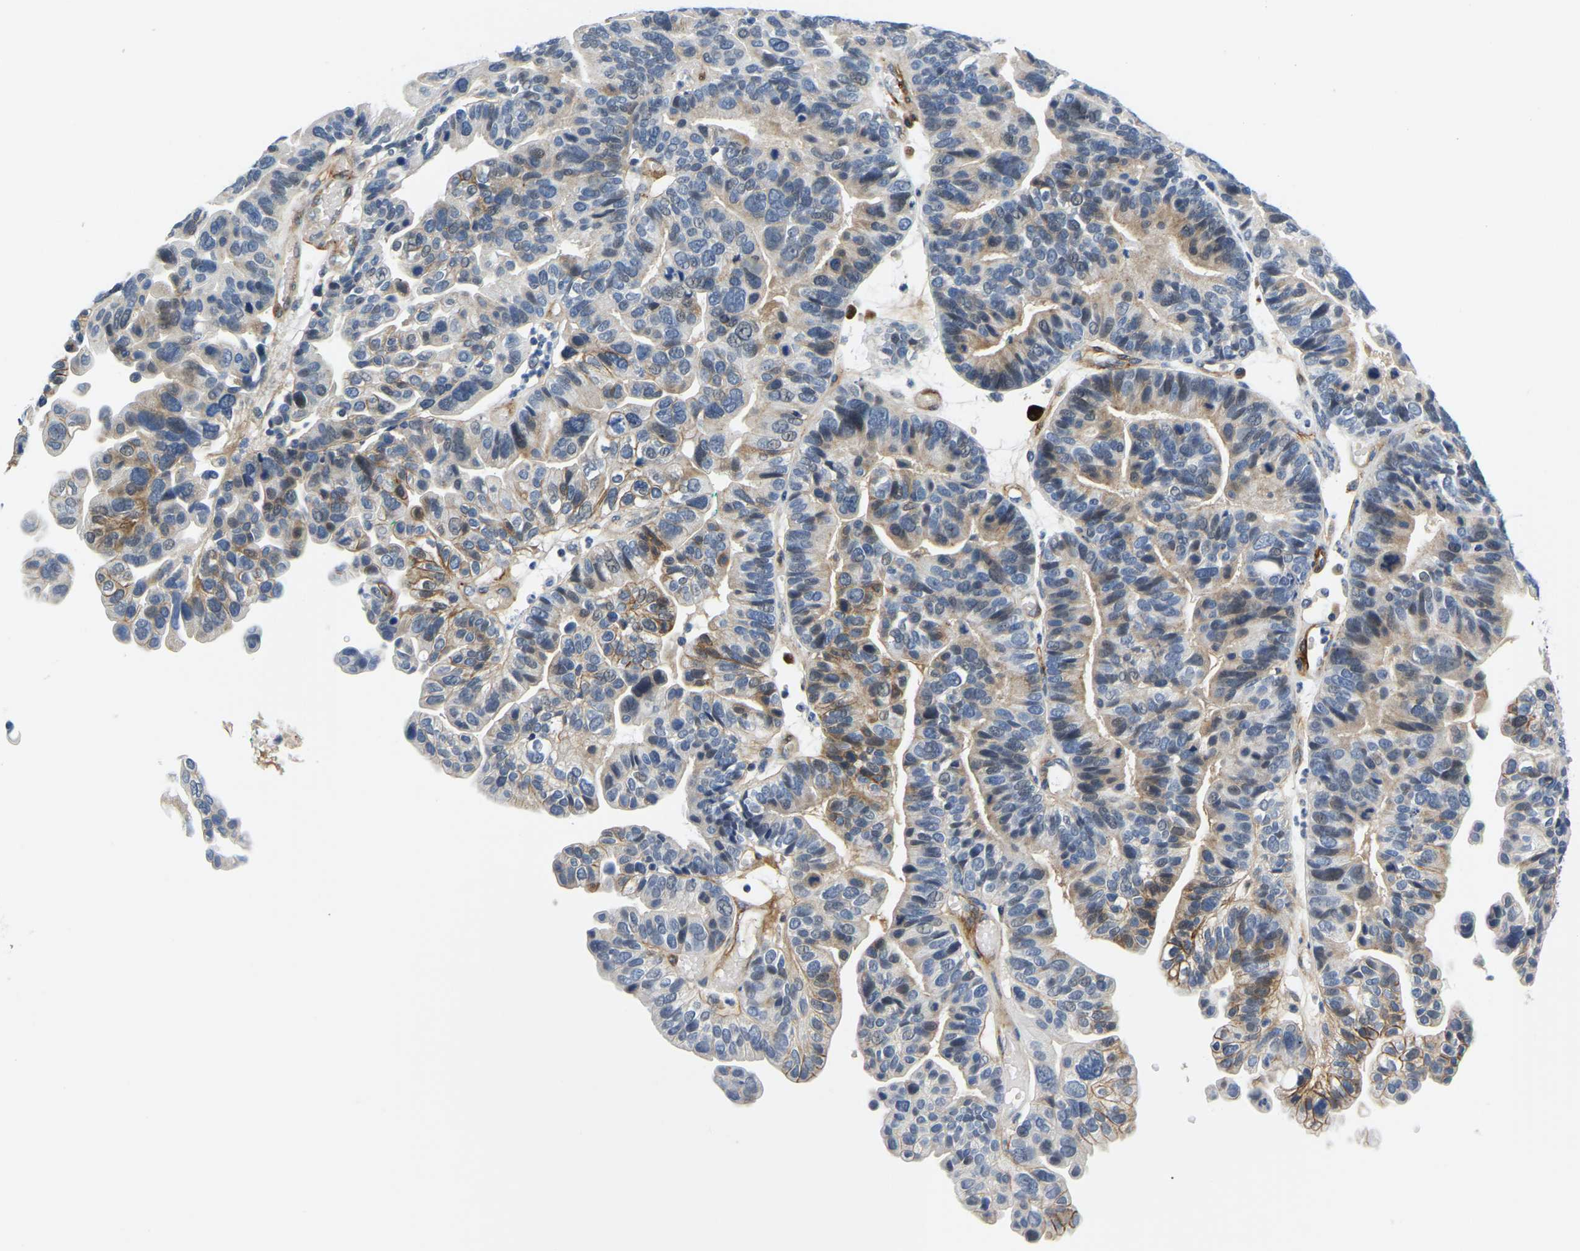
{"staining": {"intensity": "weak", "quantity": "25%-75%", "location": "cytoplasmic/membranous"}, "tissue": "ovarian cancer", "cell_type": "Tumor cells", "image_type": "cancer", "snomed": [{"axis": "morphology", "description": "Cystadenocarcinoma, serous, NOS"}, {"axis": "topography", "description": "Ovary"}], "caption": "Immunohistochemical staining of ovarian cancer (serous cystadenocarcinoma) reveals low levels of weak cytoplasmic/membranous protein expression in approximately 25%-75% of tumor cells.", "gene": "LIAS", "patient": {"sex": "female", "age": 56}}